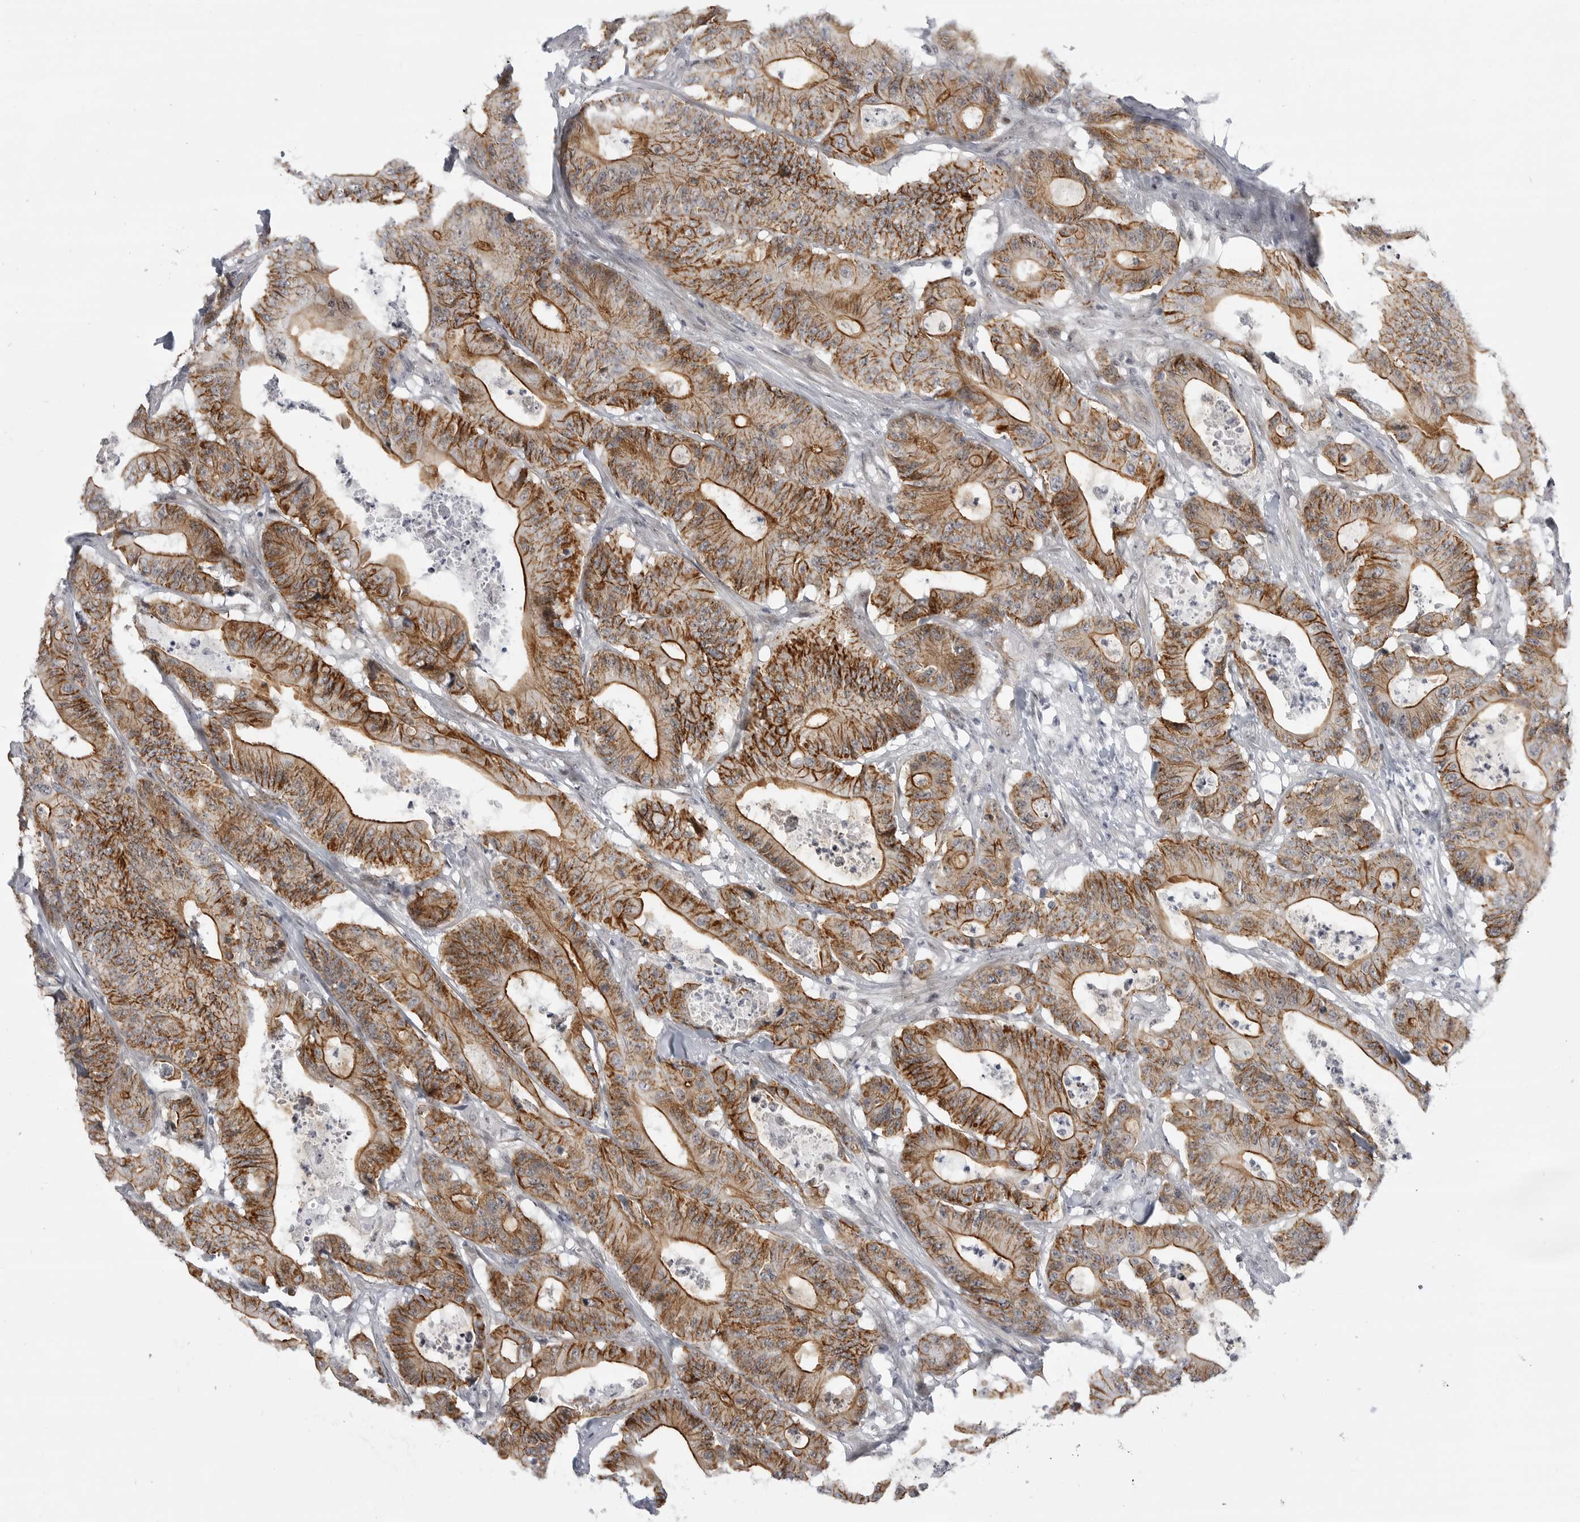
{"staining": {"intensity": "moderate", "quantity": ">75%", "location": "cytoplasmic/membranous"}, "tissue": "colorectal cancer", "cell_type": "Tumor cells", "image_type": "cancer", "snomed": [{"axis": "morphology", "description": "Adenocarcinoma, NOS"}, {"axis": "topography", "description": "Colon"}], "caption": "An image showing moderate cytoplasmic/membranous expression in about >75% of tumor cells in adenocarcinoma (colorectal), as visualized by brown immunohistochemical staining.", "gene": "CEP295NL", "patient": {"sex": "female", "age": 84}}